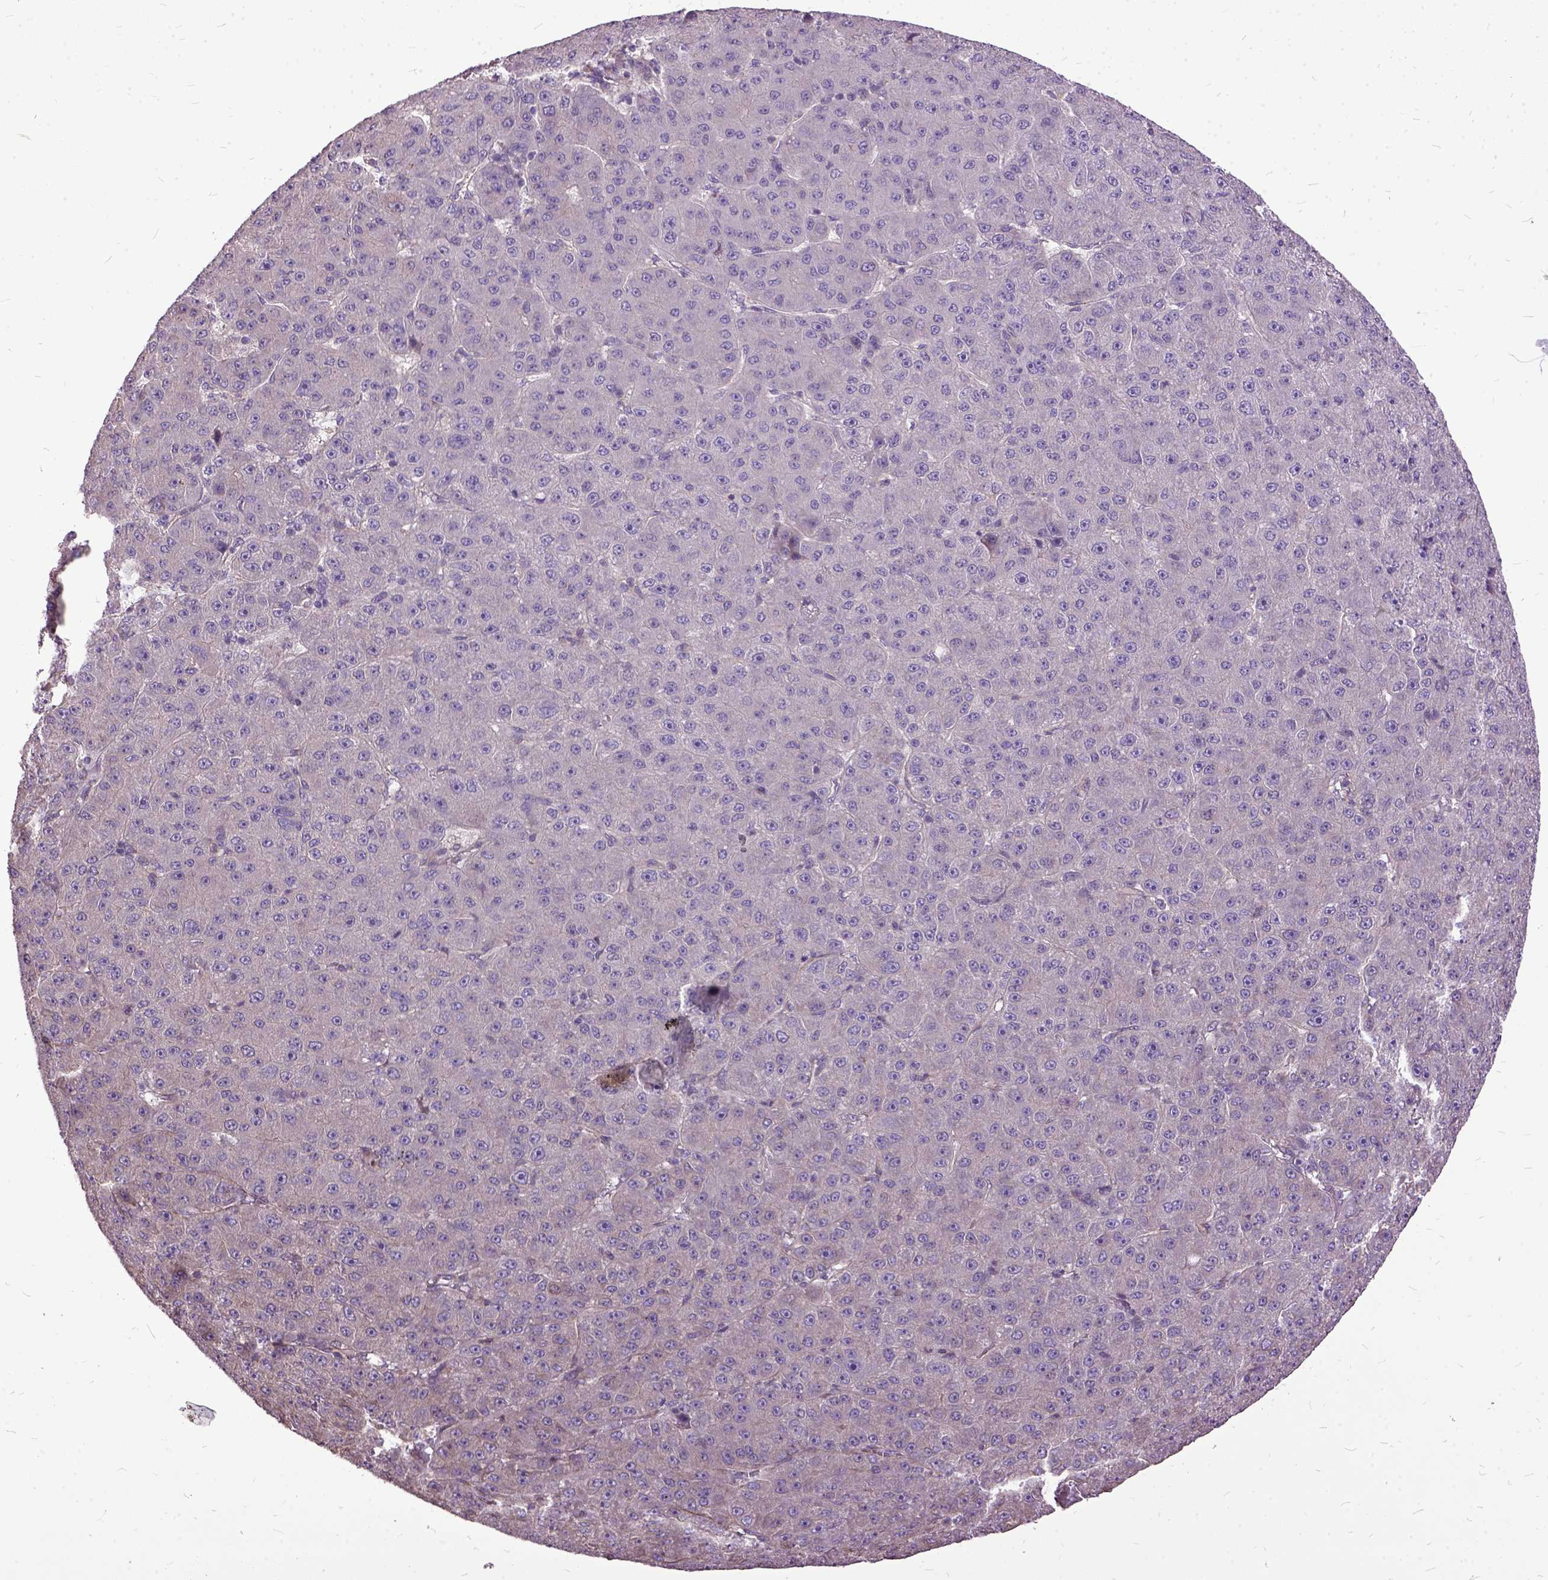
{"staining": {"intensity": "negative", "quantity": "none", "location": "none"}, "tissue": "liver cancer", "cell_type": "Tumor cells", "image_type": "cancer", "snomed": [{"axis": "morphology", "description": "Carcinoma, Hepatocellular, NOS"}, {"axis": "topography", "description": "Liver"}], "caption": "Micrograph shows no protein positivity in tumor cells of liver cancer tissue.", "gene": "AREG", "patient": {"sex": "male", "age": 67}}